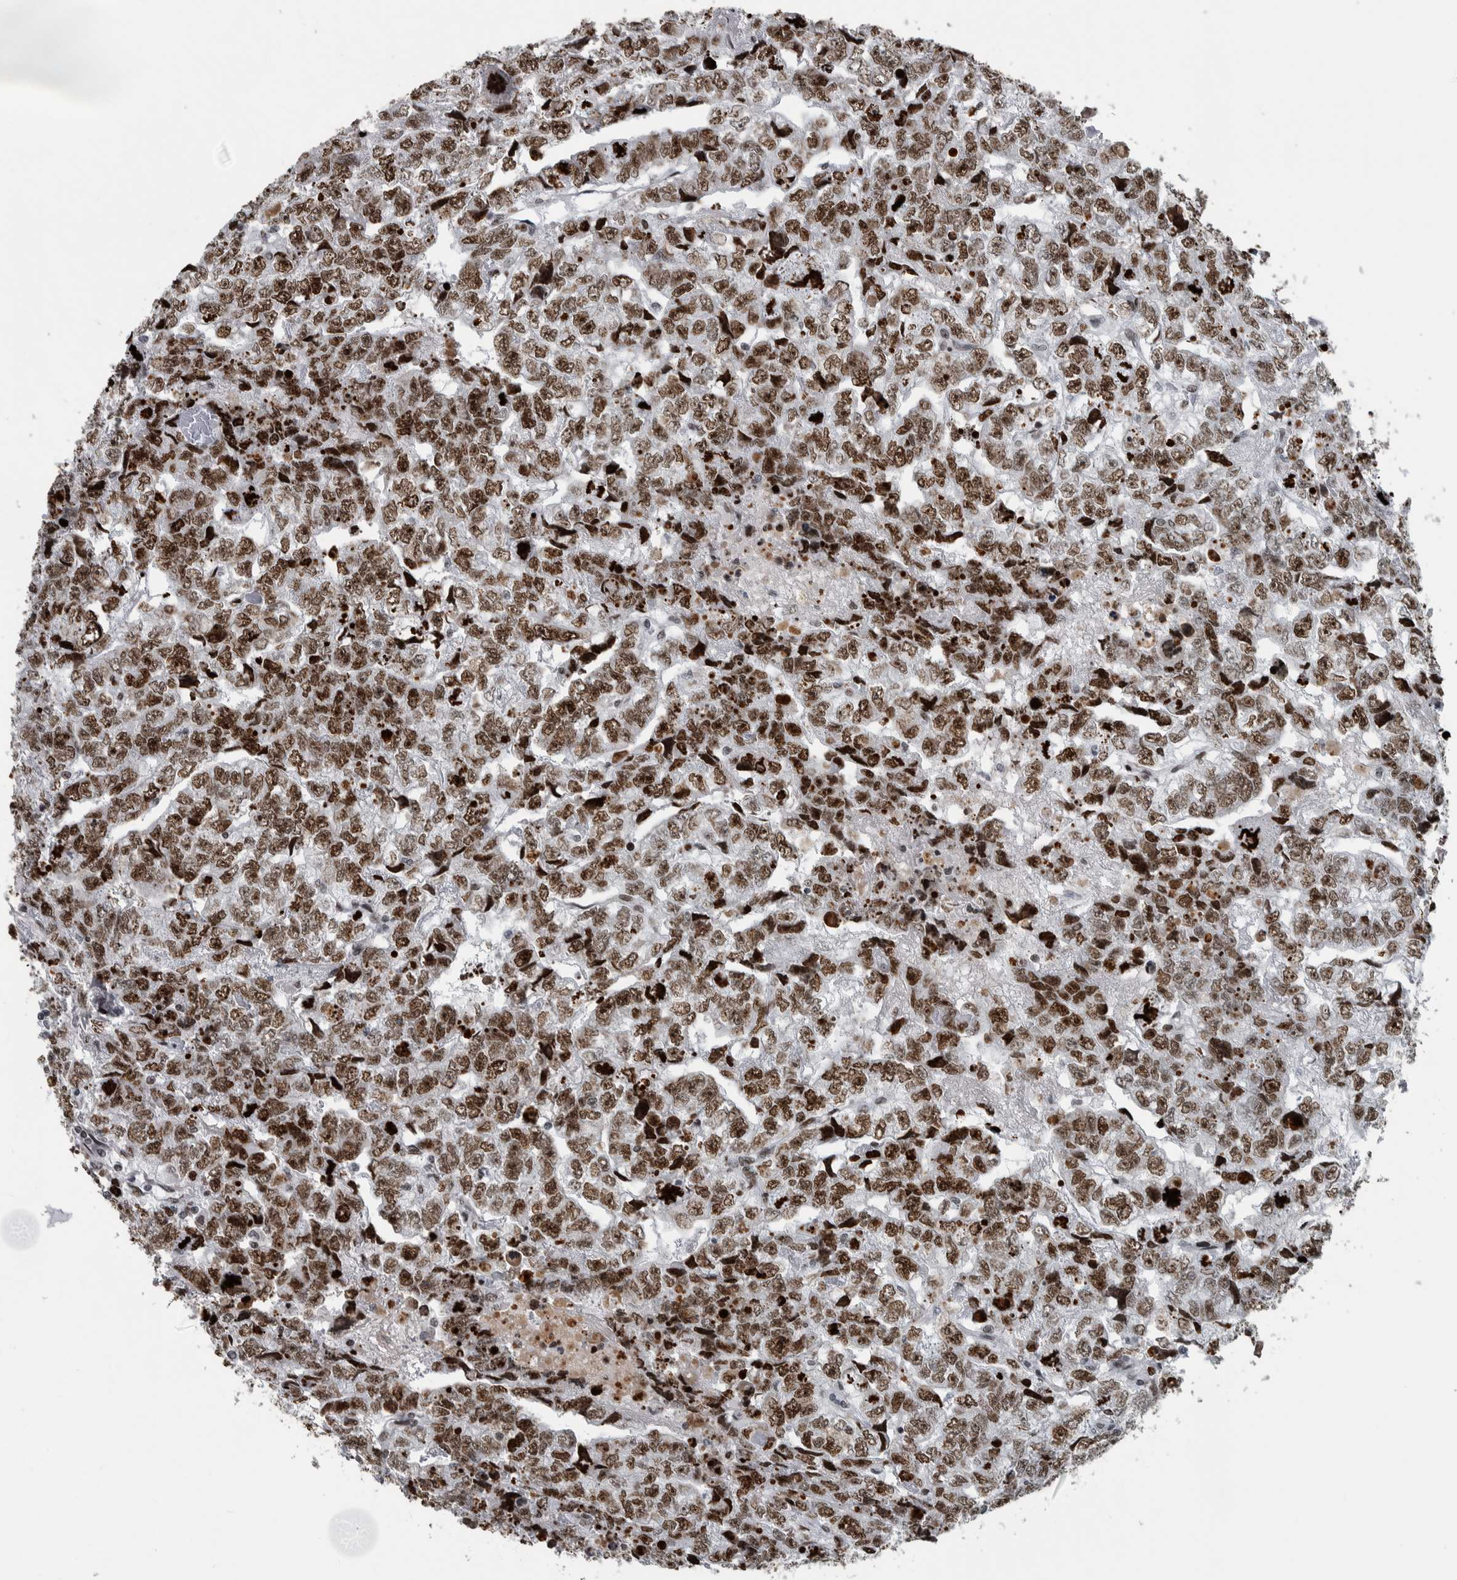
{"staining": {"intensity": "moderate", "quantity": ">75%", "location": "nuclear"}, "tissue": "testis cancer", "cell_type": "Tumor cells", "image_type": "cancer", "snomed": [{"axis": "morphology", "description": "Carcinoma, Embryonal, NOS"}, {"axis": "topography", "description": "Testis"}], "caption": "Protein positivity by immunohistochemistry (IHC) exhibits moderate nuclear positivity in about >75% of tumor cells in testis cancer (embryonal carcinoma). The staining is performed using DAB (3,3'-diaminobenzidine) brown chromogen to label protein expression. The nuclei are counter-stained blue using hematoxylin.", "gene": "TOP2B", "patient": {"sex": "male", "age": 36}}